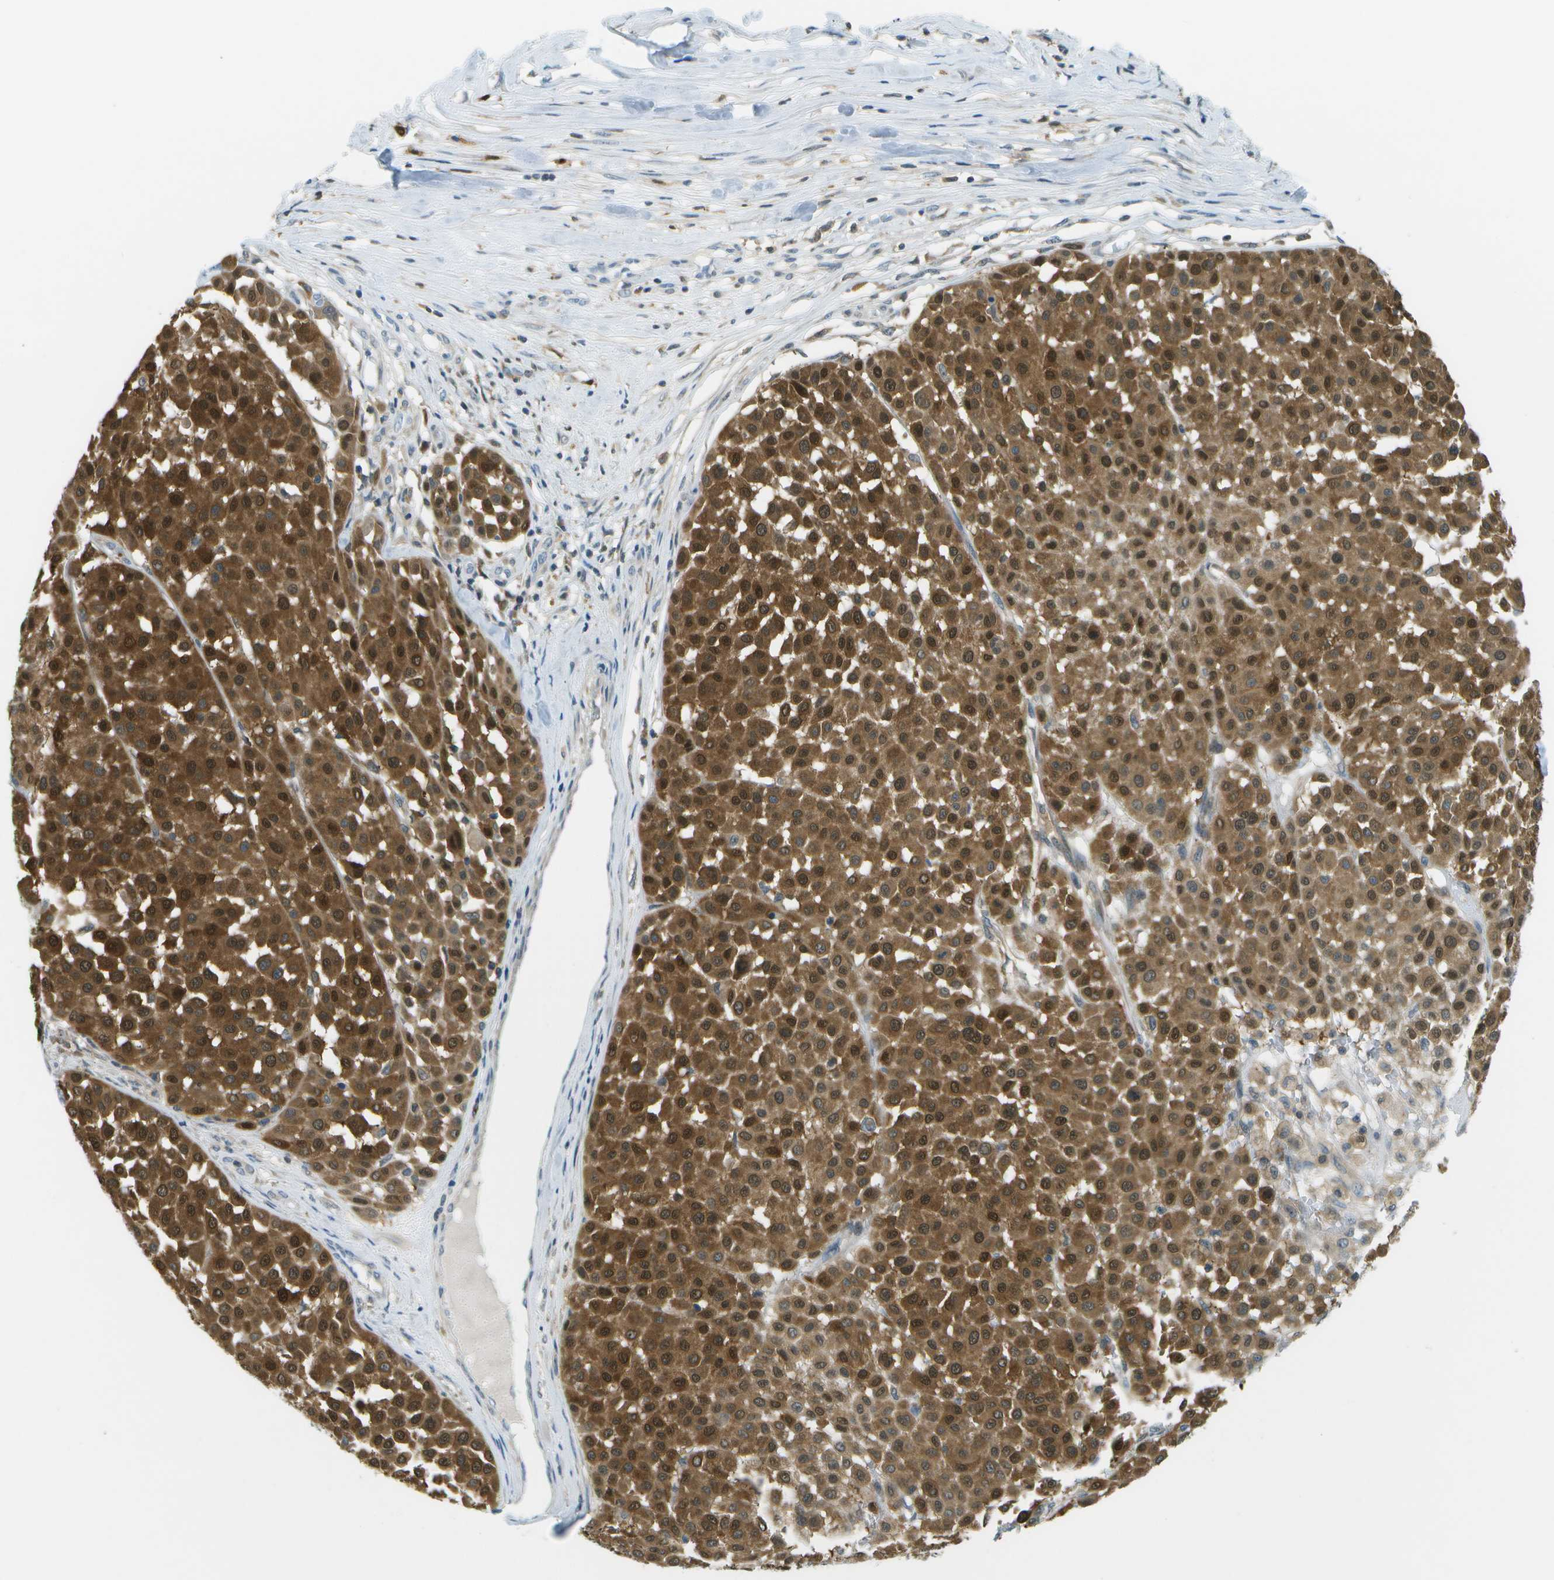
{"staining": {"intensity": "strong", "quantity": ">75%", "location": "cytoplasmic/membranous,nuclear"}, "tissue": "melanoma", "cell_type": "Tumor cells", "image_type": "cancer", "snomed": [{"axis": "morphology", "description": "Malignant melanoma, Metastatic site"}, {"axis": "topography", "description": "Soft tissue"}], "caption": "An image showing strong cytoplasmic/membranous and nuclear expression in approximately >75% of tumor cells in melanoma, as visualized by brown immunohistochemical staining.", "gene": "CDH23", "patient": {"sex": "male", "age": 41}}